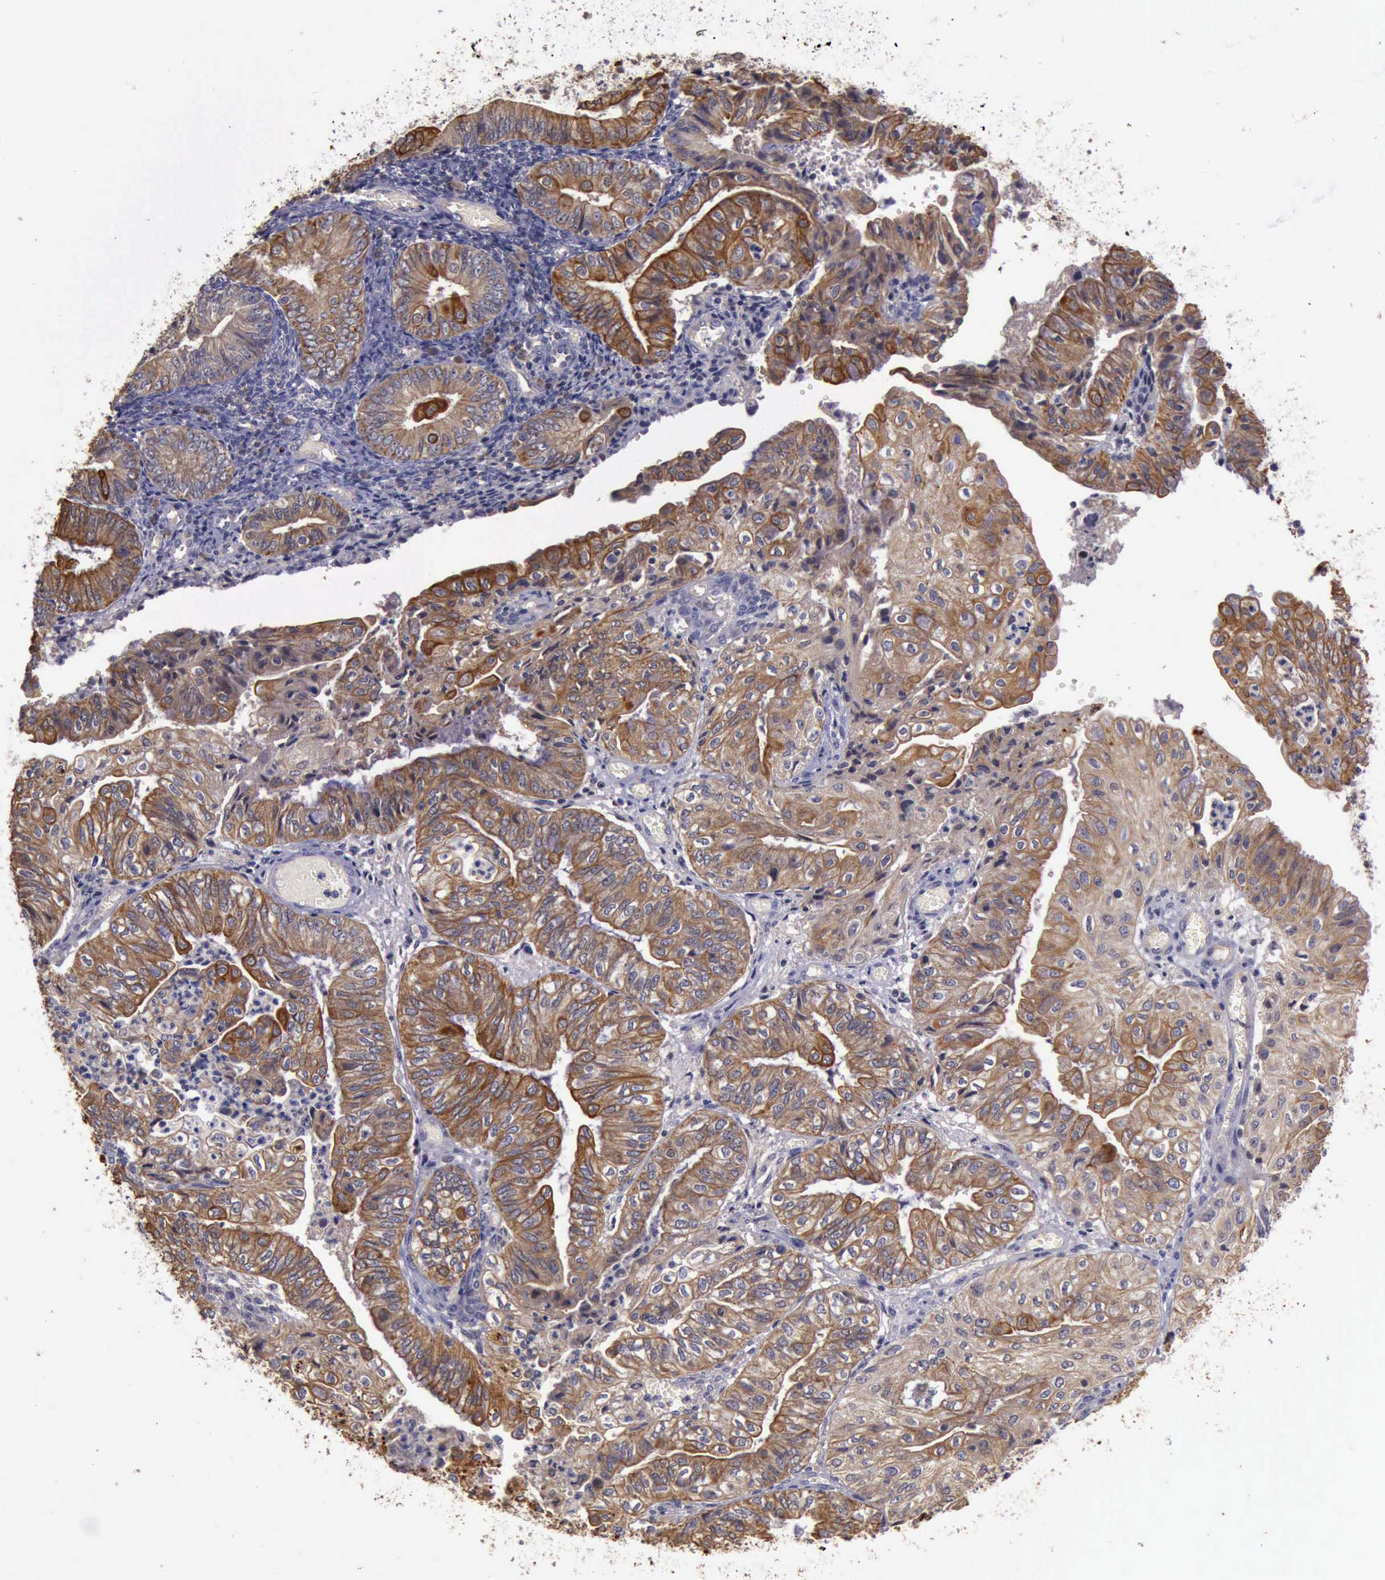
{"staining": {"intensity": "weak", "quantity": ">75%", "location": "cytoplasmic/membranous"}, "tissue": "endometrial cancer", "cell_type": "Tumor cells", "image_type": "cancer", "snomed": [{"axis": "morphology", "description": "Adenocarcinoma, NOS"}, {"axis": "topography", "description": "Endometrium"}], "caption": "Weak cytoplasmic/membranous expression is identified in approximately >75% of tumor cells in endometrial adenocarcinoma.", "gene": "RAB39B", "patient": {"sex": "female", "age": 55}}